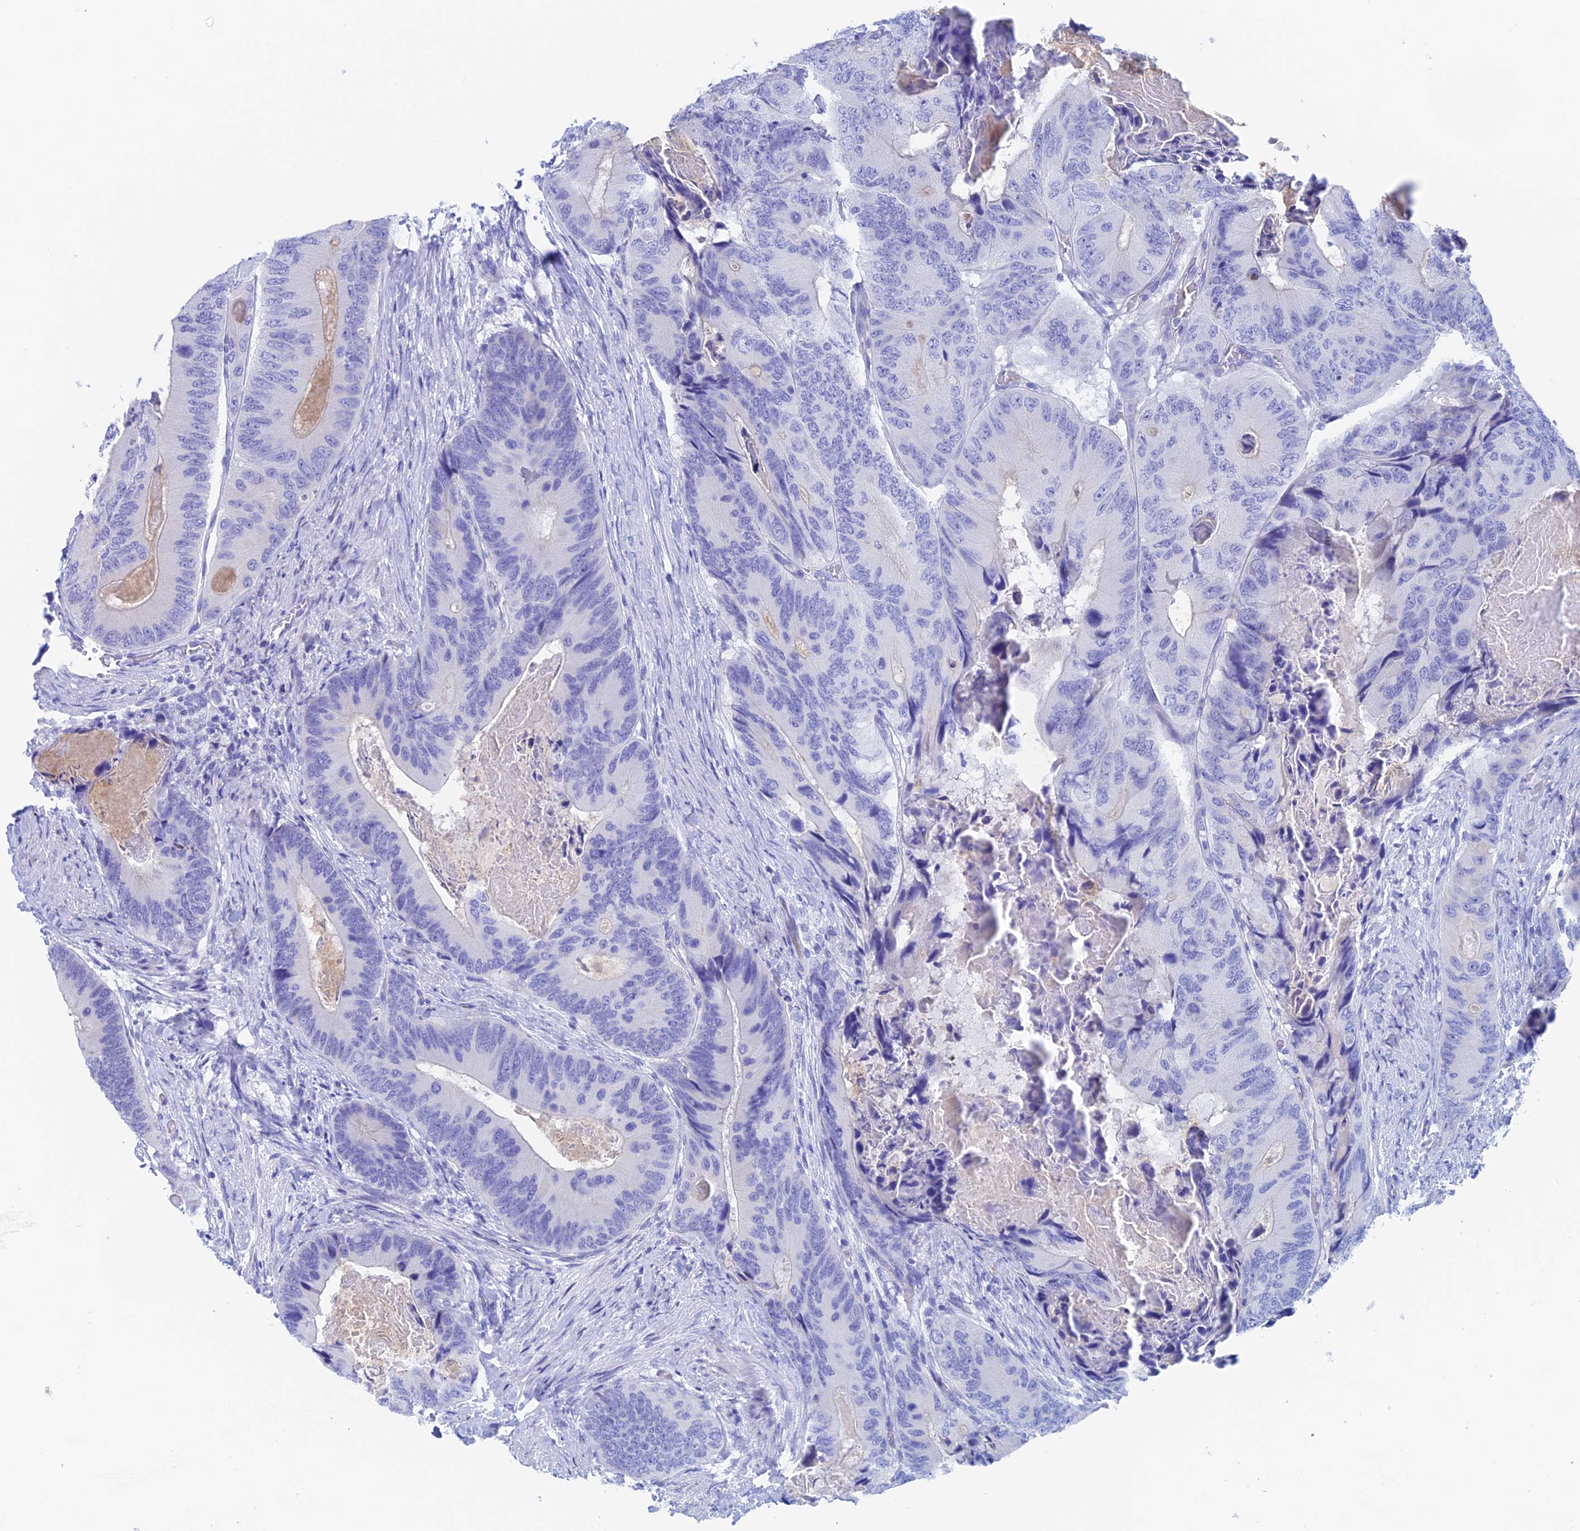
{"staining": {"intensity": "negative", "quantity": "none", "location": "none"}, "tissue": "colorectal cancer", "cell_type": "Tumor cells", "image_type": "cancer", "snomed": [{"axis": "morphology", "description": "Adenocarcinoma, NOS"}, {"axis": "topography", "description": "Colon"}], "caption": "An immunohistochemistry photomicrograph of colorectal cancer (adenocarcinoma) is shown. There is no staining in tumor cells of colorectal cancer (adenocarcinoma).", "gene": "PSMC3IP", "patient": {"sex": "male", "age": 84}}